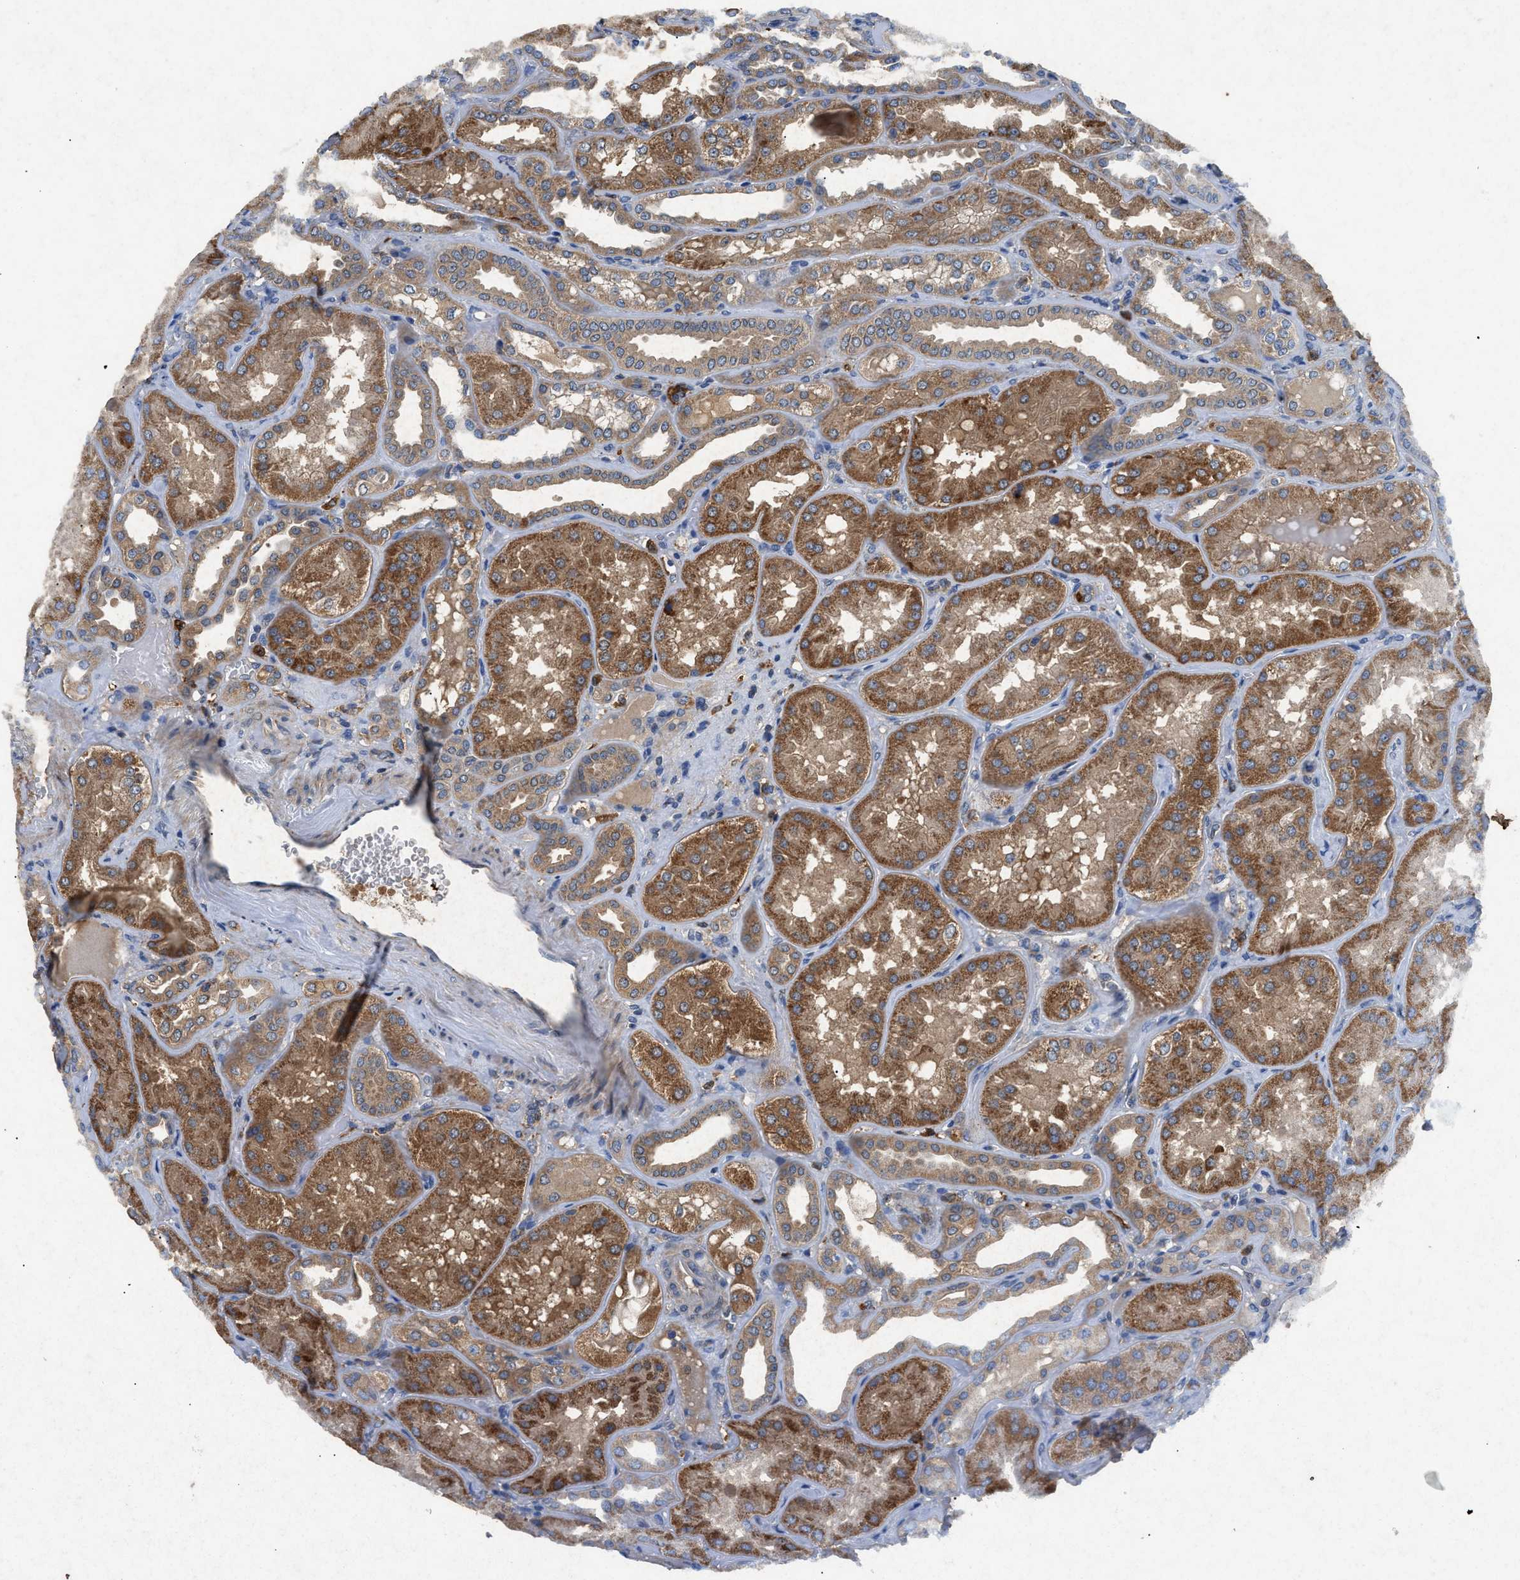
{"staining": {"intensity": "weak", "quantity": "<25%", "location": "cytoplasmic/membranous"}, "tissue": "kidney", "cell_type": "Cells in glomeruli", "image_type": "normal", "snomed": [{"axis": "morphology", "description": "Normal tissue, NOS"}, {"axis": "topography", "description": "Kidney"}], "caption": "IHC of normal kidney exhibits no positivity in cells in glomeruli.", "gene": "CDK15", "patient": {"sex": "female", "age": 56}}